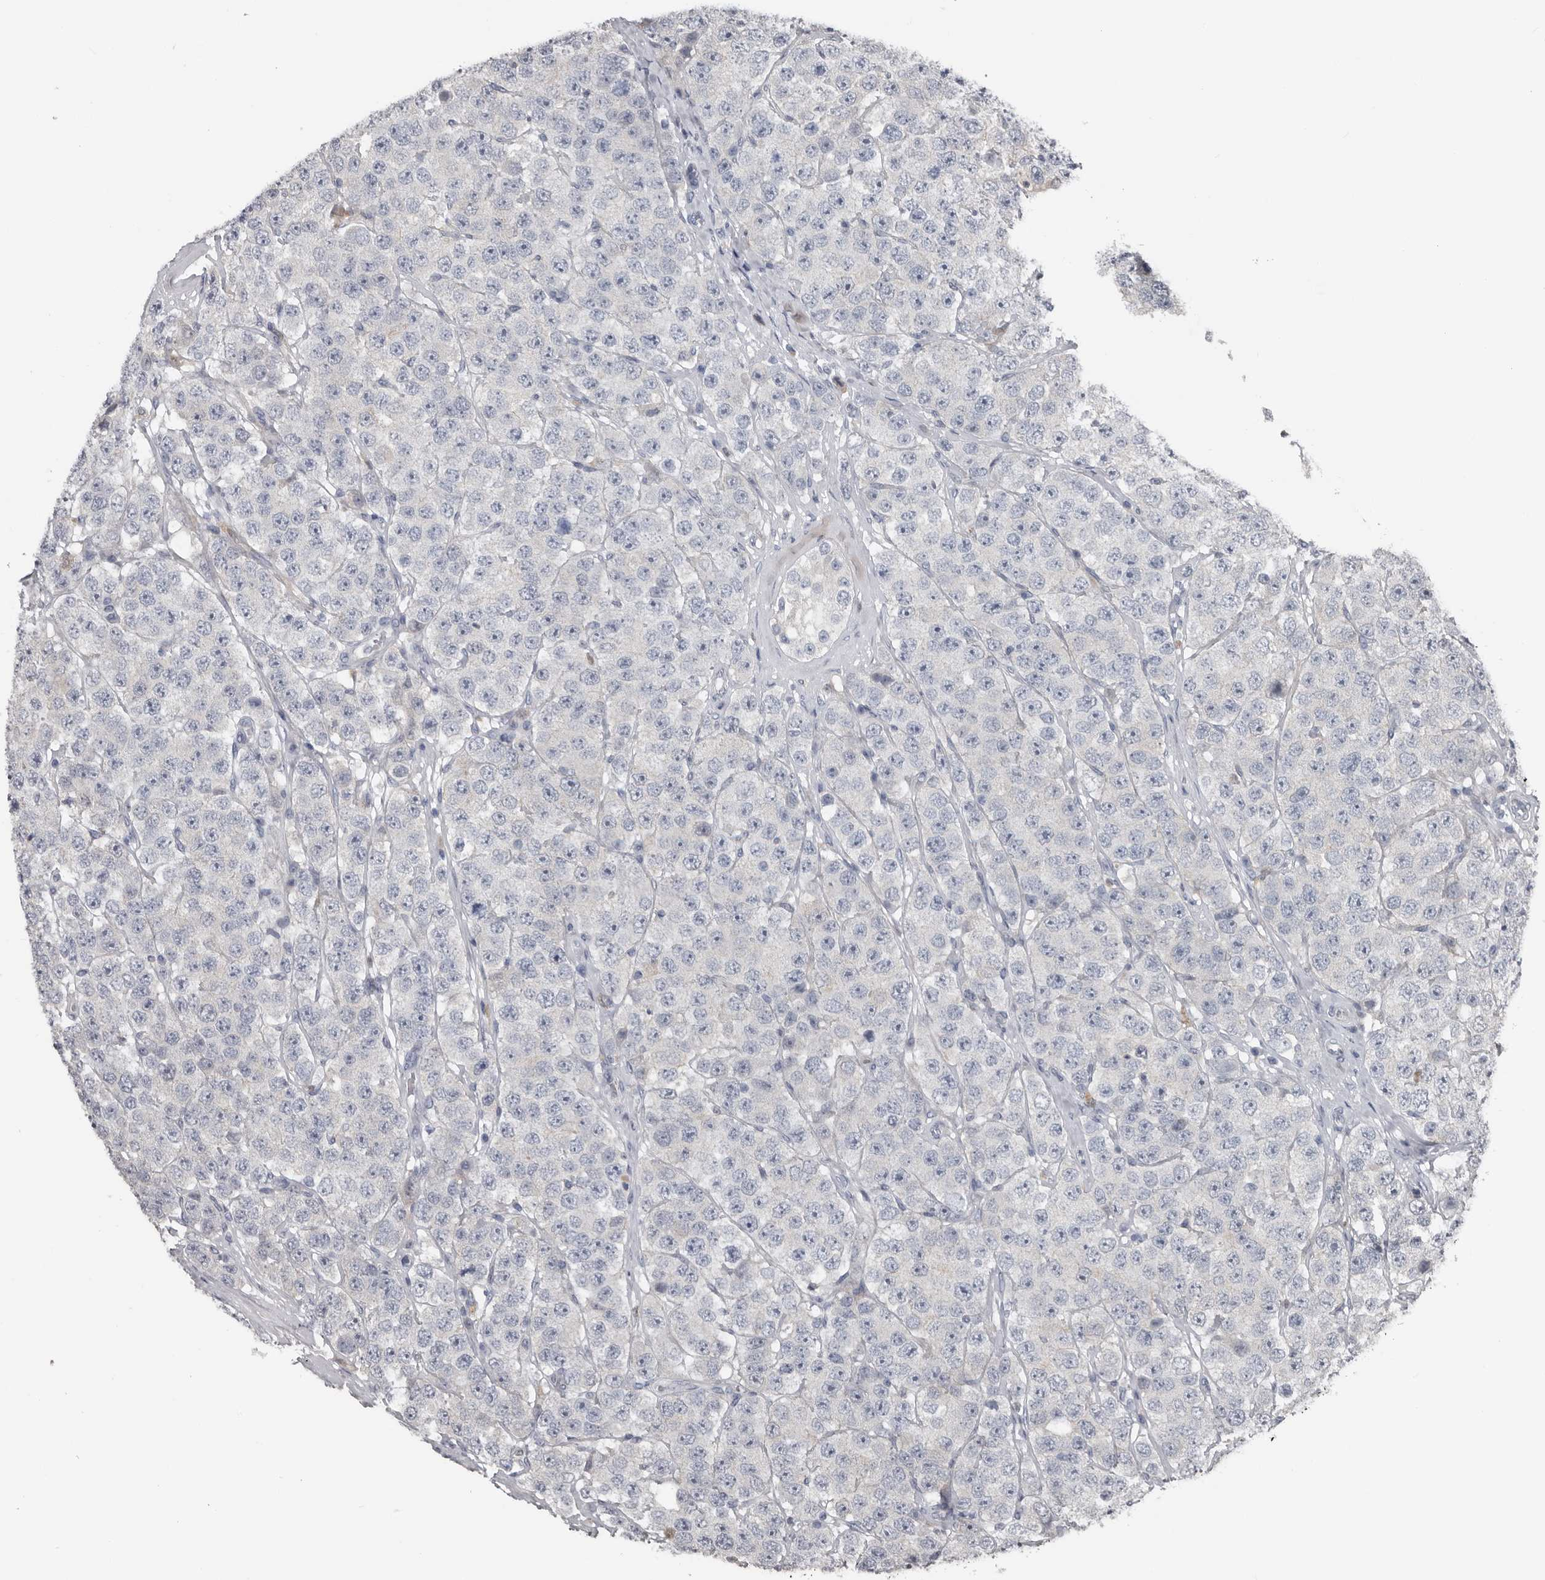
{"staining": {"intensity": "negative", "quantity": "none", "location": "none"}, "tissue": "testis cancer", "cell_type": "Tumor cells", "image_type": "cancer", "snomed": [{"axis": "morphology", "description": "Seminoma, NOS"}, {"axis": "topography", "description": "Testis"}], "caption": "High power microscopy photomicrograph of an immunohistochemistry image of testis cancer (seminoma), revealing no significant expression in tumor cells.", "gene": "FABP7", "patient": {"sex": "male", "age": 28}}